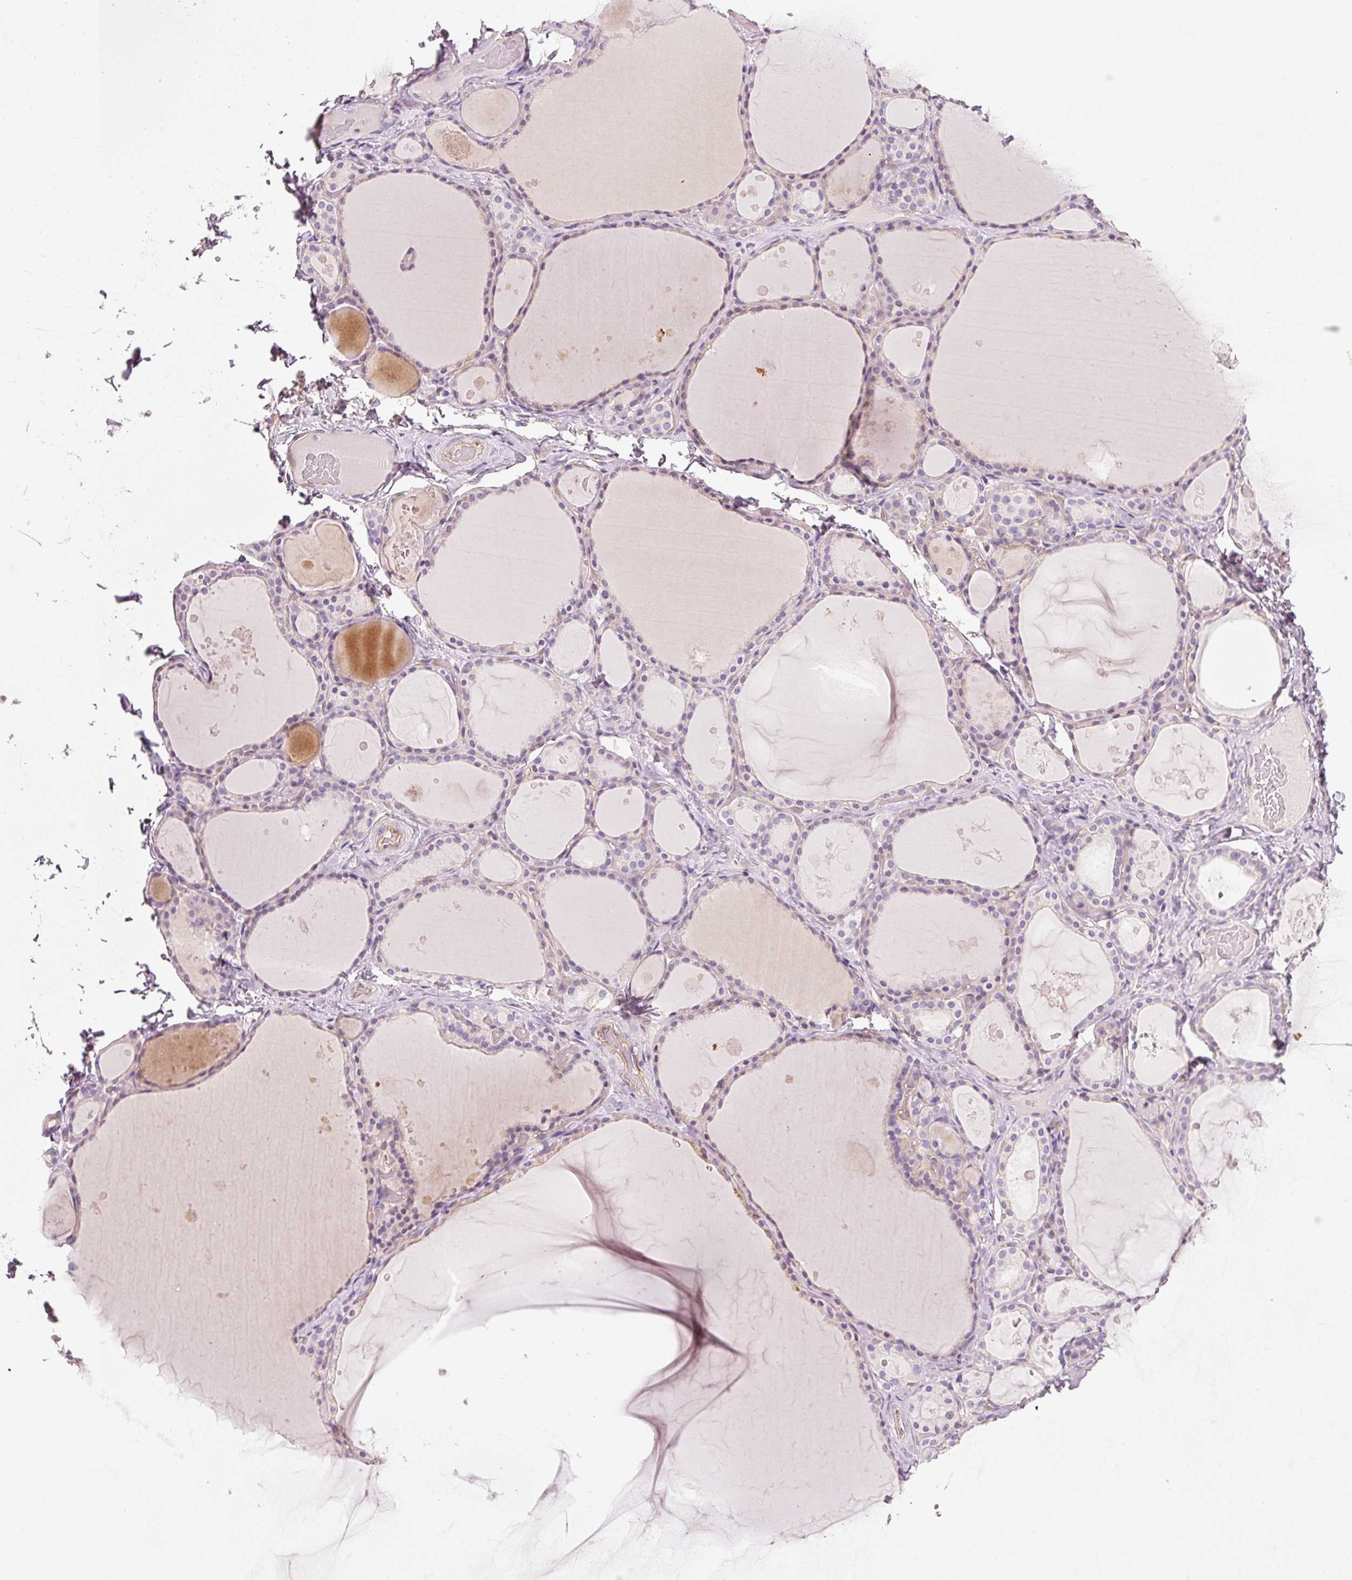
{"staining": {"intensity": "weak", "quantity": "25%-75%", "location": "cytoplasmic/membranous"}, "tissue": "thyroid gland", "cell_type": "Glandular cells", "image_type": "normal", "snomed": [{"axis": "morphology", "description": "Normal tissue, NOS"}, {"axis": "topography", "description": "Thyroid gland"}], "caption": "Thyroid gland was stained to show a protein in brown. There is low levels of weak cytoplasmic/membranous staining in approximately 25%-75% of glandular cells. (IHC, brightfield microscopy, high magnification).", "gene": "OSR2", "patient": {"sex": "male", "age": 56}}